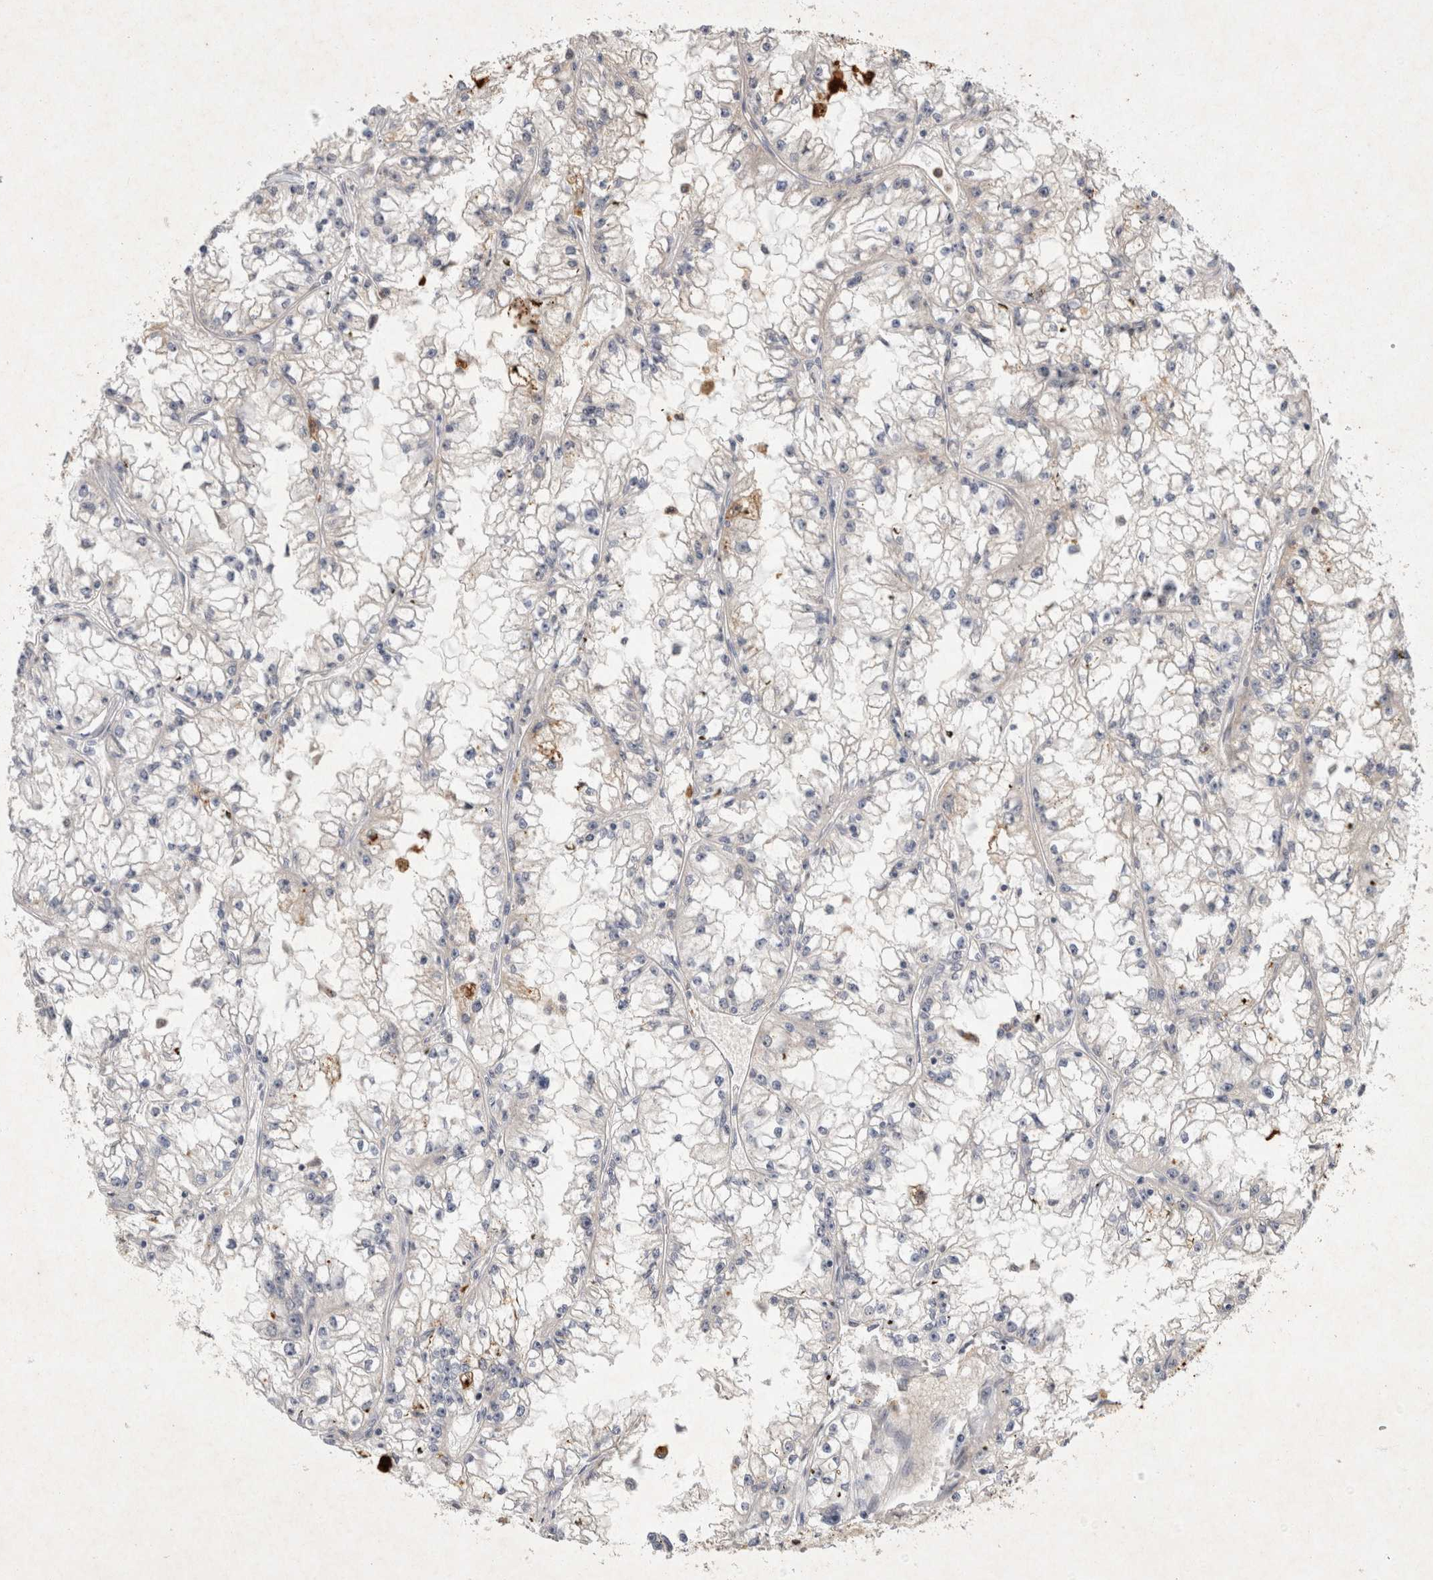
{"staining": {"intensity": "negative", "quantity": "none", "location": "none"}, "tissue": "renal cancer", "cell_type": "Tumor cells", "image_type": "cancer", "snomed": [{"axis": "morphology", "description": "Adenocarcinoma, NOS"}, {"axis": "topography", "description": "Kidney"}], "caption": "Tumor cells are negative for brown protein staining in renal adenocarcinoma. The staining is performed using DAB brown chromogen with nuclei counter-stained in using hematoxylin.", "gene": "XRCC5", "patient": {"sex": "male", "age": 56}}